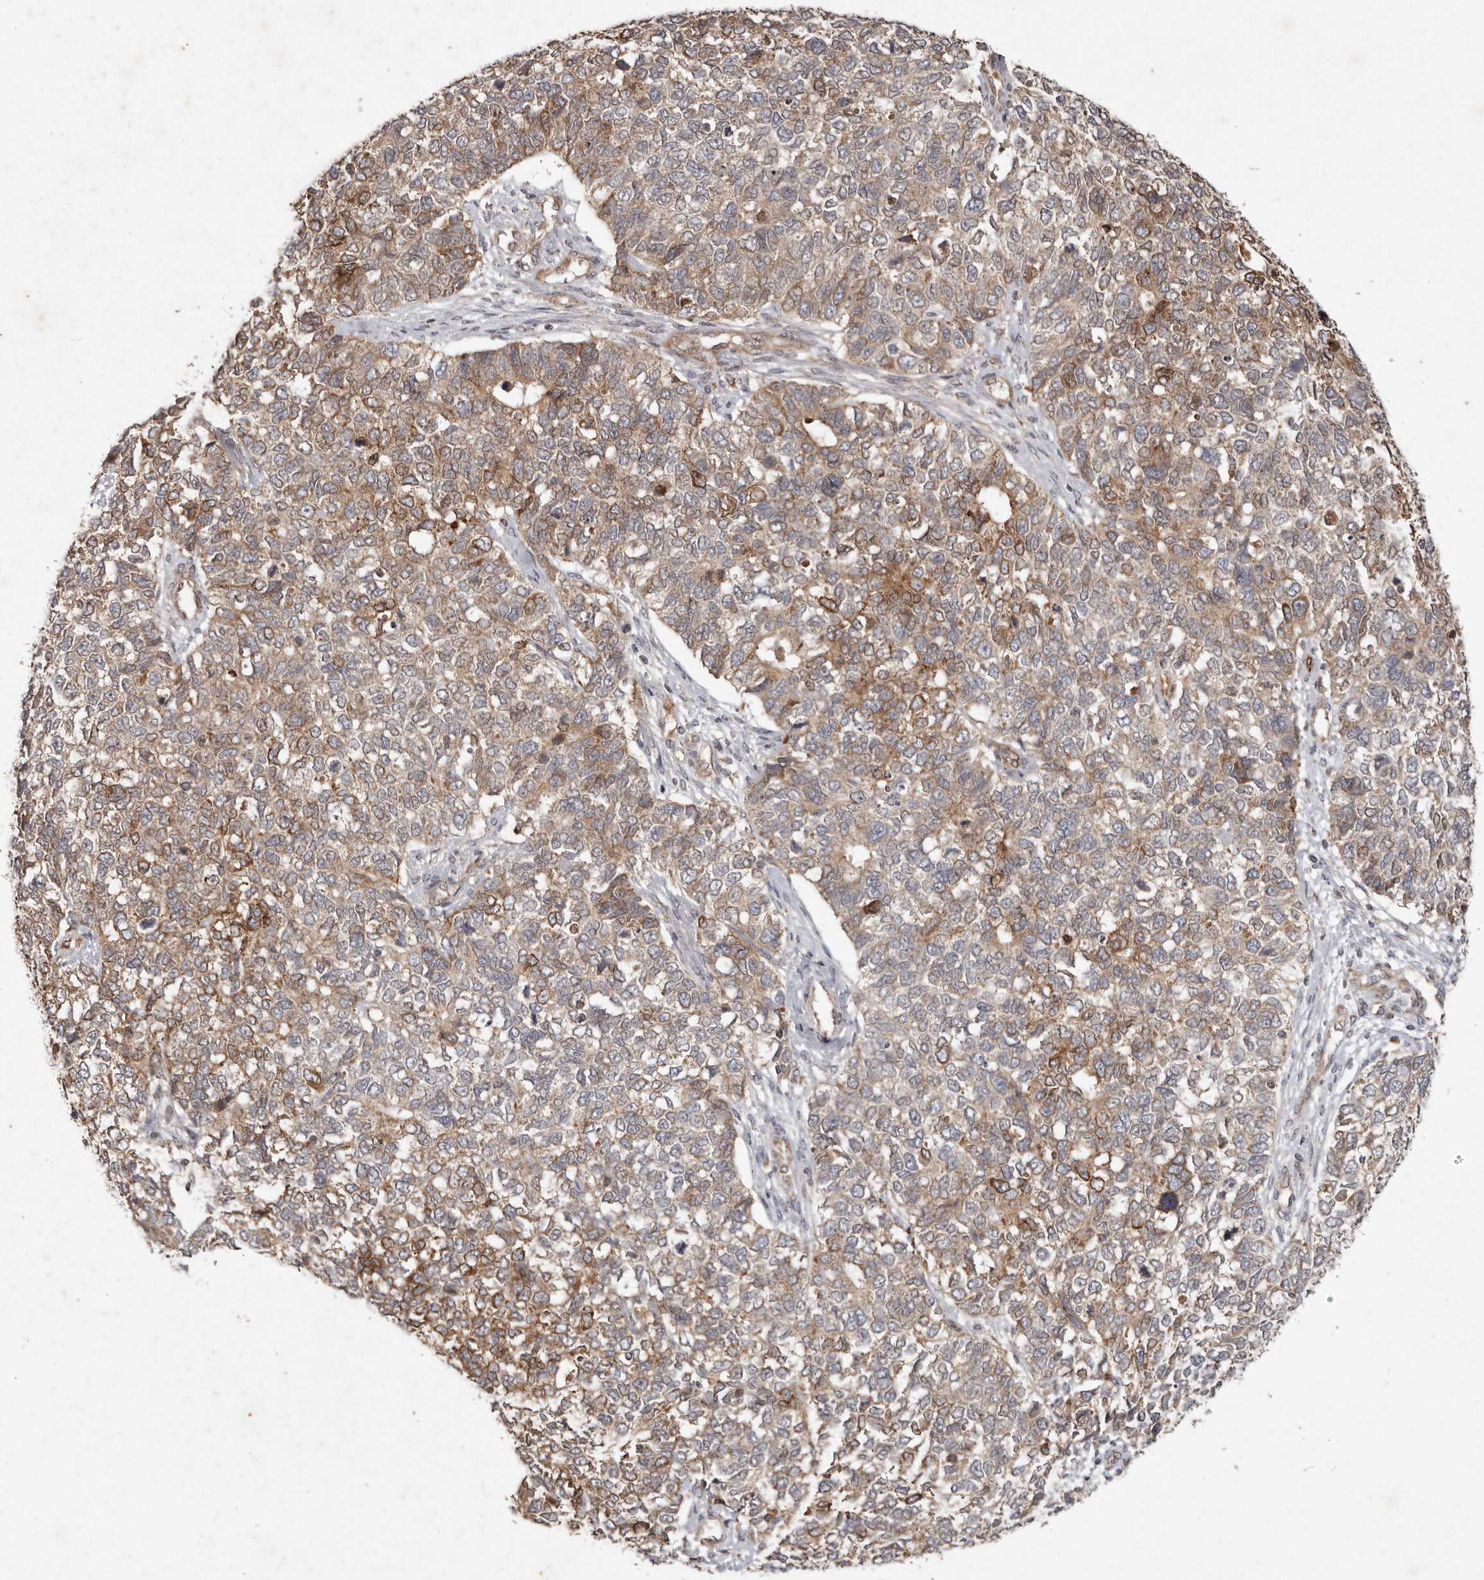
{"staining": {"intensity": "moderate", "quantity": ">75%", "location": "cytoplasmic/membranous"}, "tissue": "cervical cancer", "cell_type": "Tumor cells", "image_type": "cancer", "snomed": [{"axis": "morphology", "description": "Squamous cell carcinoma, NOS"}, {"axis": "topography", "description": "Cervix"}], "caption": "Cervical cancer (squamous cell carcinoma) was stained to show a protein in brown. There is medium levels of moderate cytoplasmic/membranous expression in about >75% of tumor cells.", "gene": "PLOD2", "patient": {"sex": "female", "age": 63}}